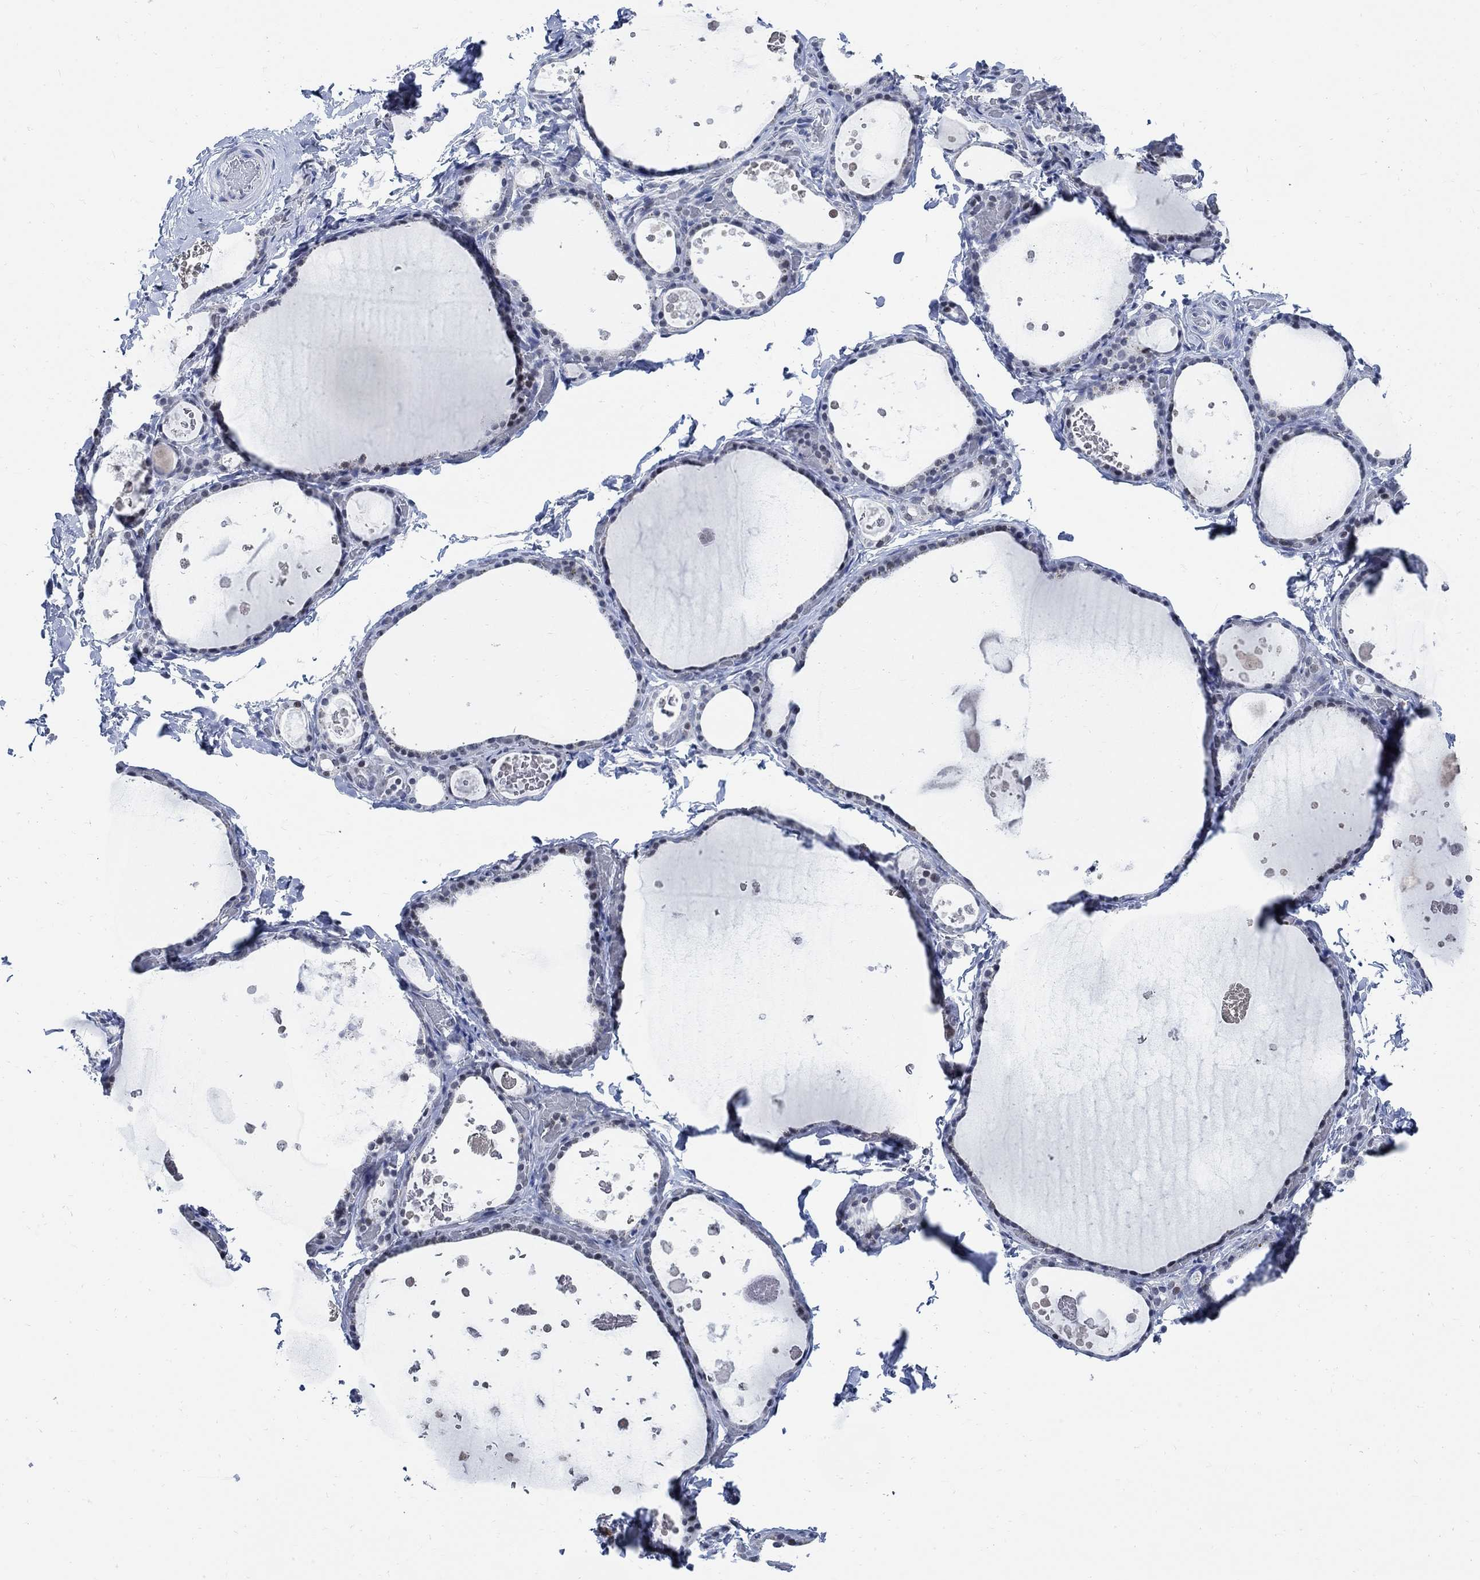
{"staining": {"intensity": "negative", "quantity": "none", "location": "none"}, "tissue": "thyroid gland", "cell_type": "Glandular cells", "image_type": "normal", "snomed": [{"axis": "morphology", "description": "Normal tissue, NOS"}, {"axis": "topography", "description": "Thyroid gland"}], "caption": "Micrograph shows no significant protein expression in glandular cells of benign thyroid gland.", "gene": "DLK1", "patient": {"sex": "female", "age": 56}}